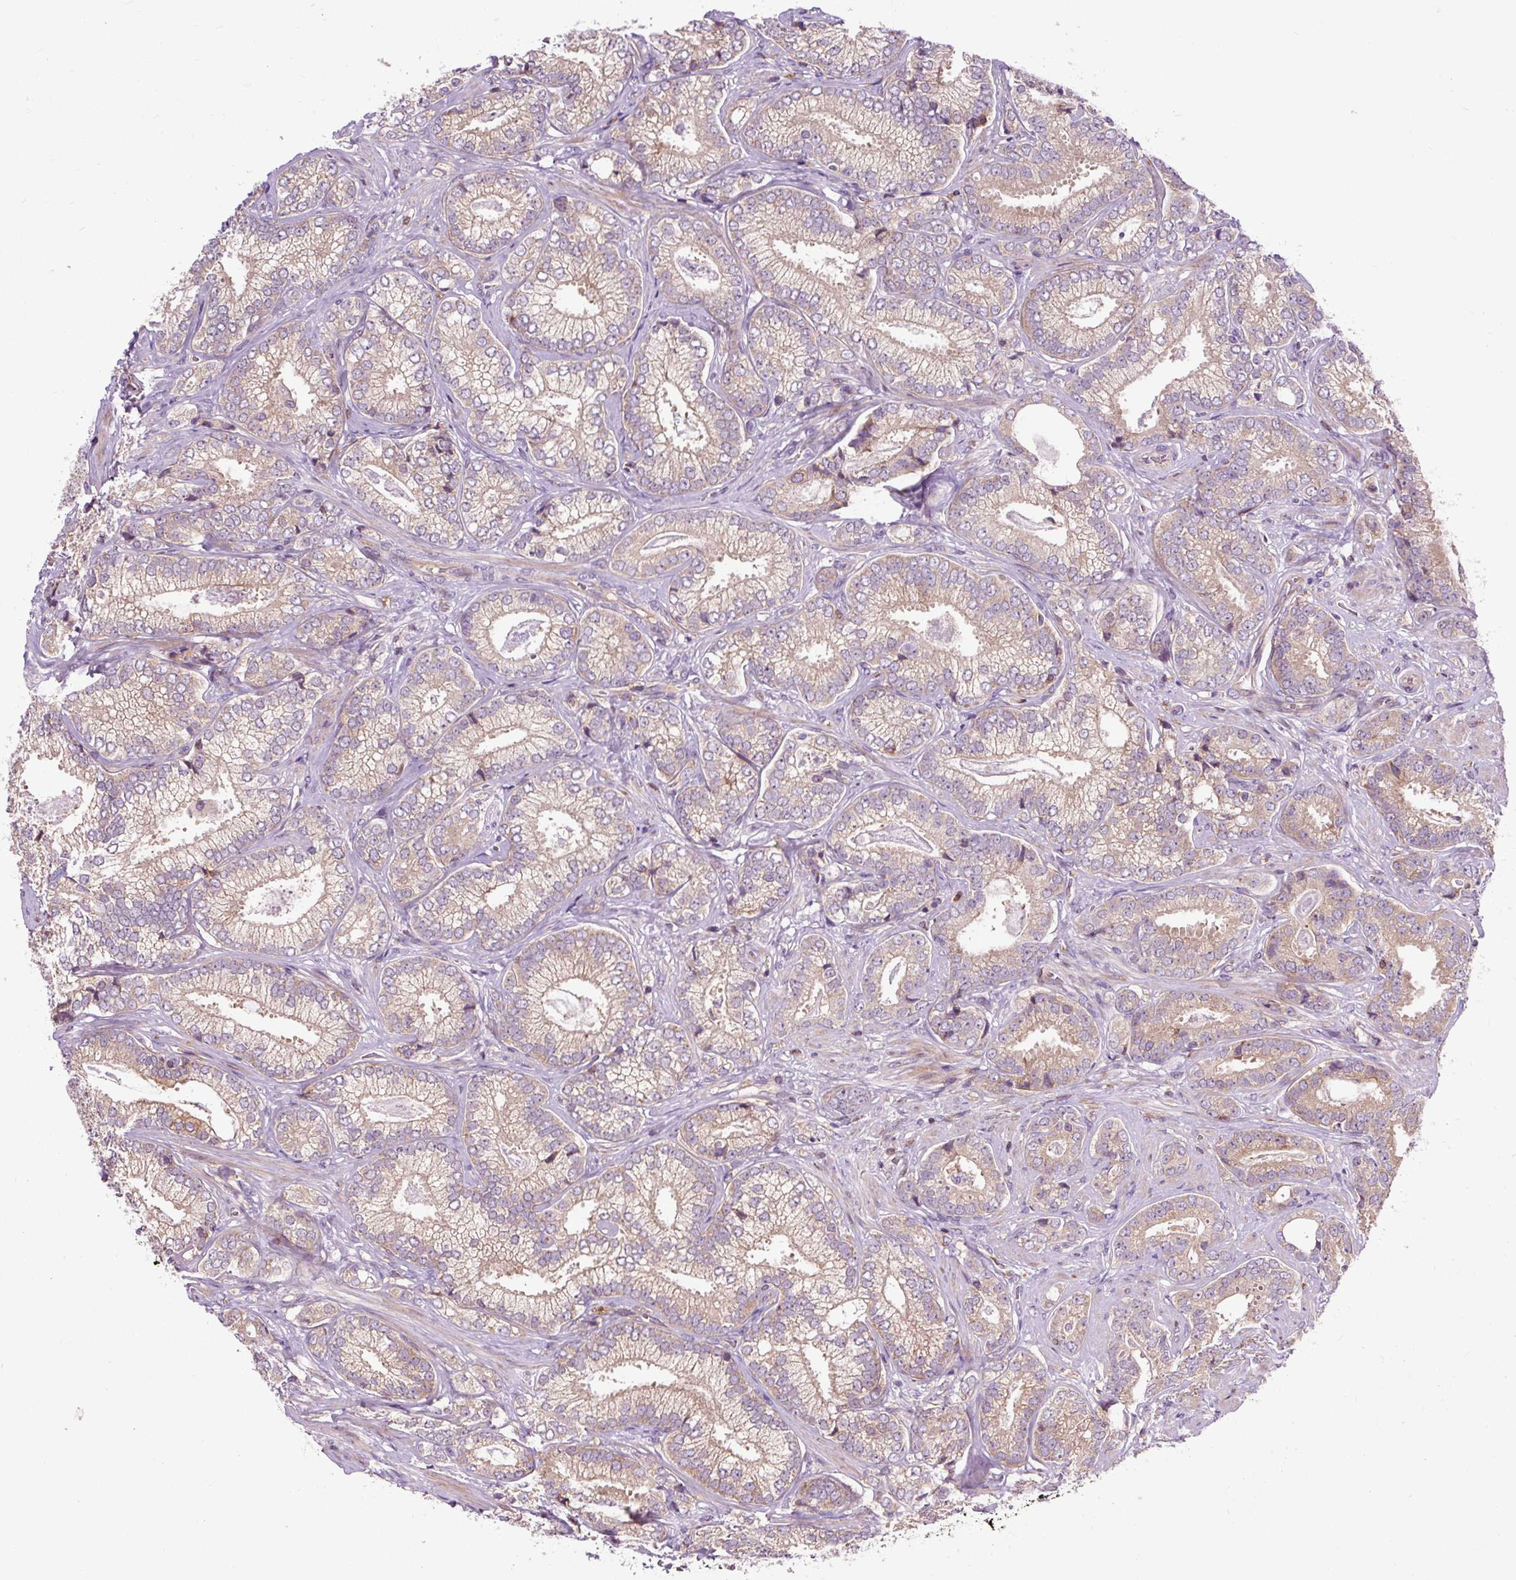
{"staining": {"intensity": "weak", "quantity": ">75%", "location": "cytoplasmic/membranous"}, "tissue": "prostate cancer", "cell_type": "Tumor cells", "image_type": "cancer", "snomed": [{"axis": "morphology", "description": "Adenocarcinoma, Low grade"}, {"axis": "topography", "description": "Prostate"}], "caption": "Low-grade adenocarcinoma (prostate) tissue demonstrates weak cytoplasmic/membranous positivity in about >75% of tumor cells, visualized by immunohistochemistry.", "gene": "CISD3", "patient": {"sex": "male", "age": 63}}